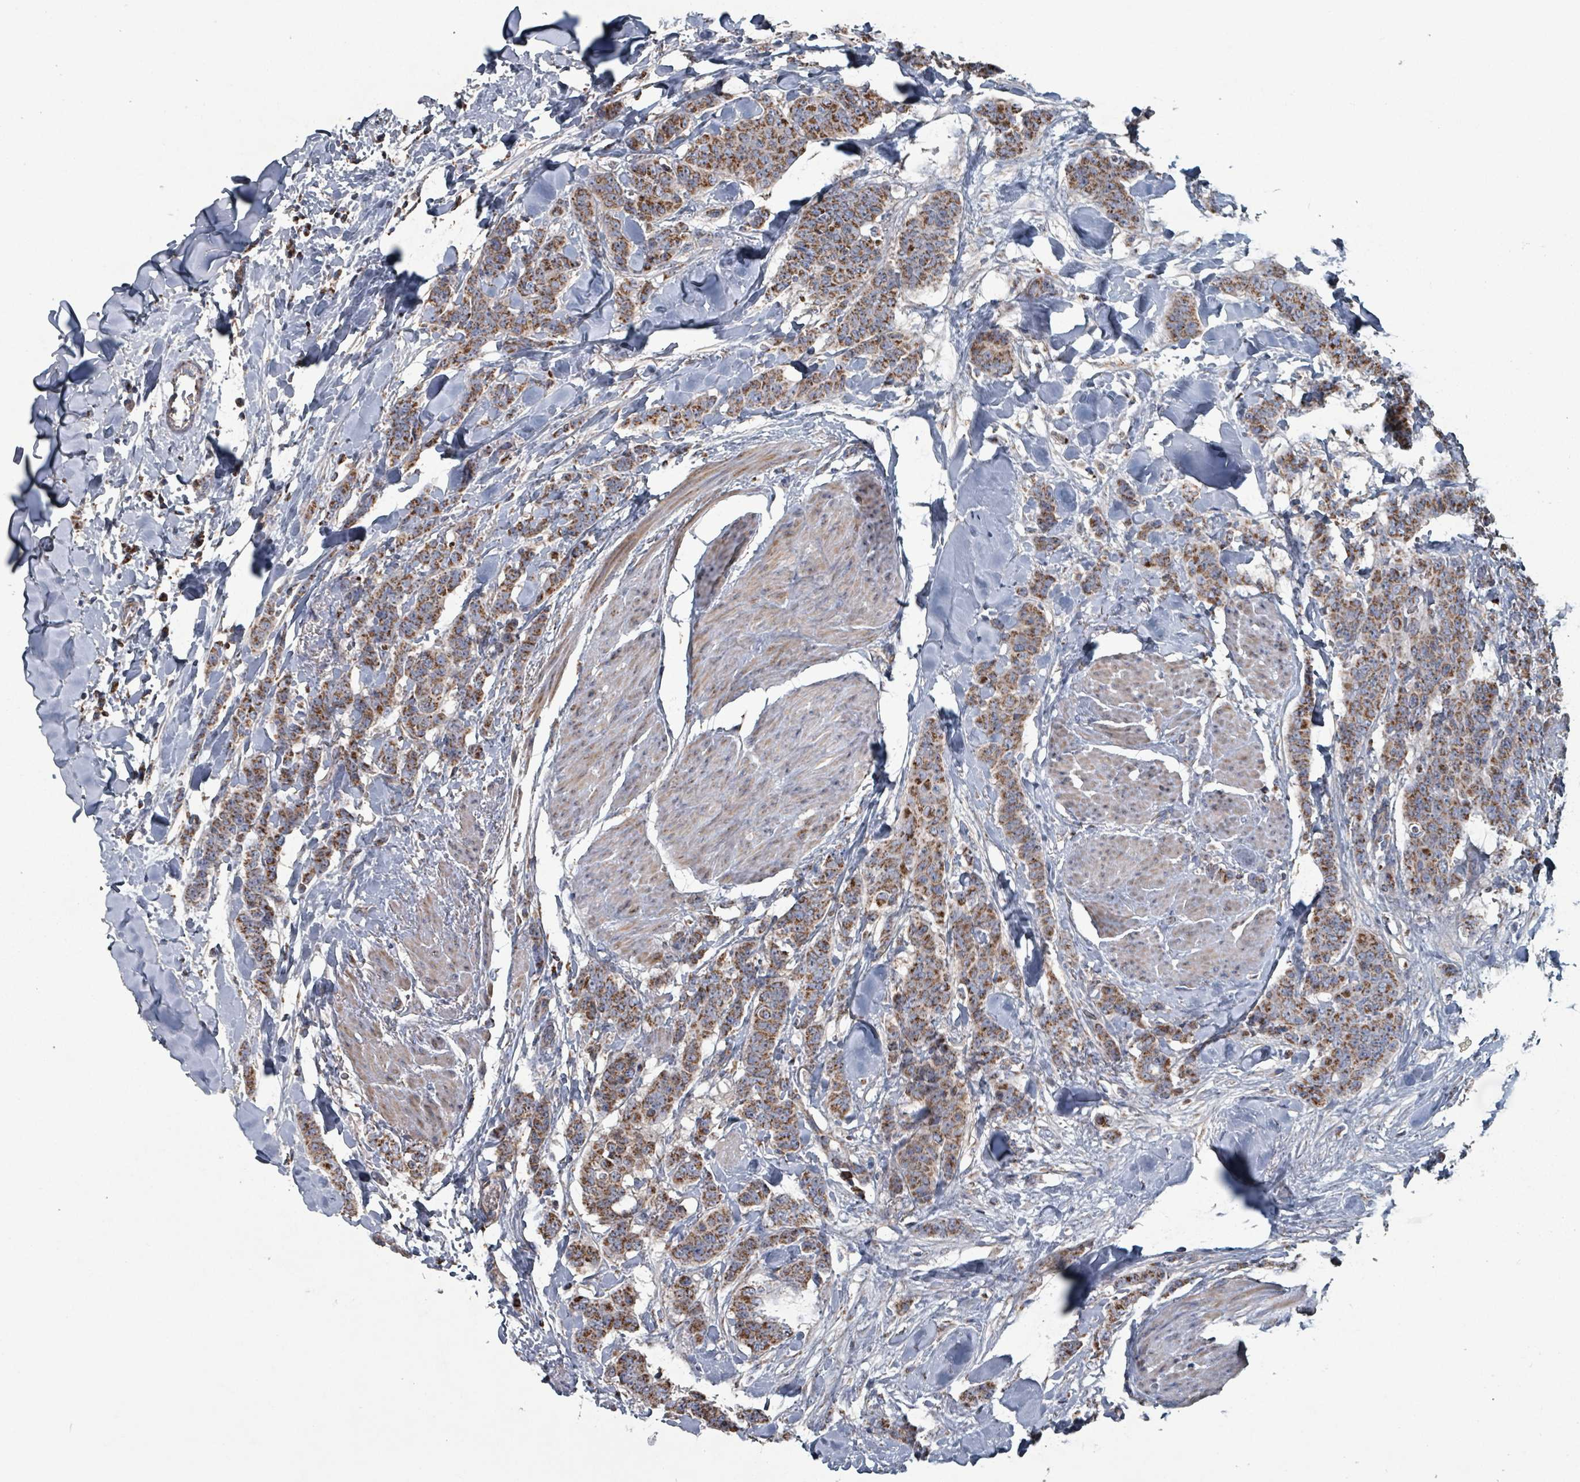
{"staining": {"intensity": "moderate", "quantity": ">75%", "location": "cytoplasmic/membranous"}, "tissue": "breast cancer", "cell_type": "Tumor cells", "image_type": "cancer", "snomed": [{"axis": "morphology", "description": "Duct carcinoma"}, {"axis": "topography", "description": "Breast"}], "caption": "Immunohistochemistry (DAB (3,3'-diaminobenzidine)) staining of intraductal carcinoma (breast) shows moderate cytoplasmic/membranous protein expression in approximately >75% of tumor cells. (brown staining indicates protein expression, while blue staining denotes nuclei).", "gene": "ABHD18", "patient": {"sex": "female", "age": 40}}